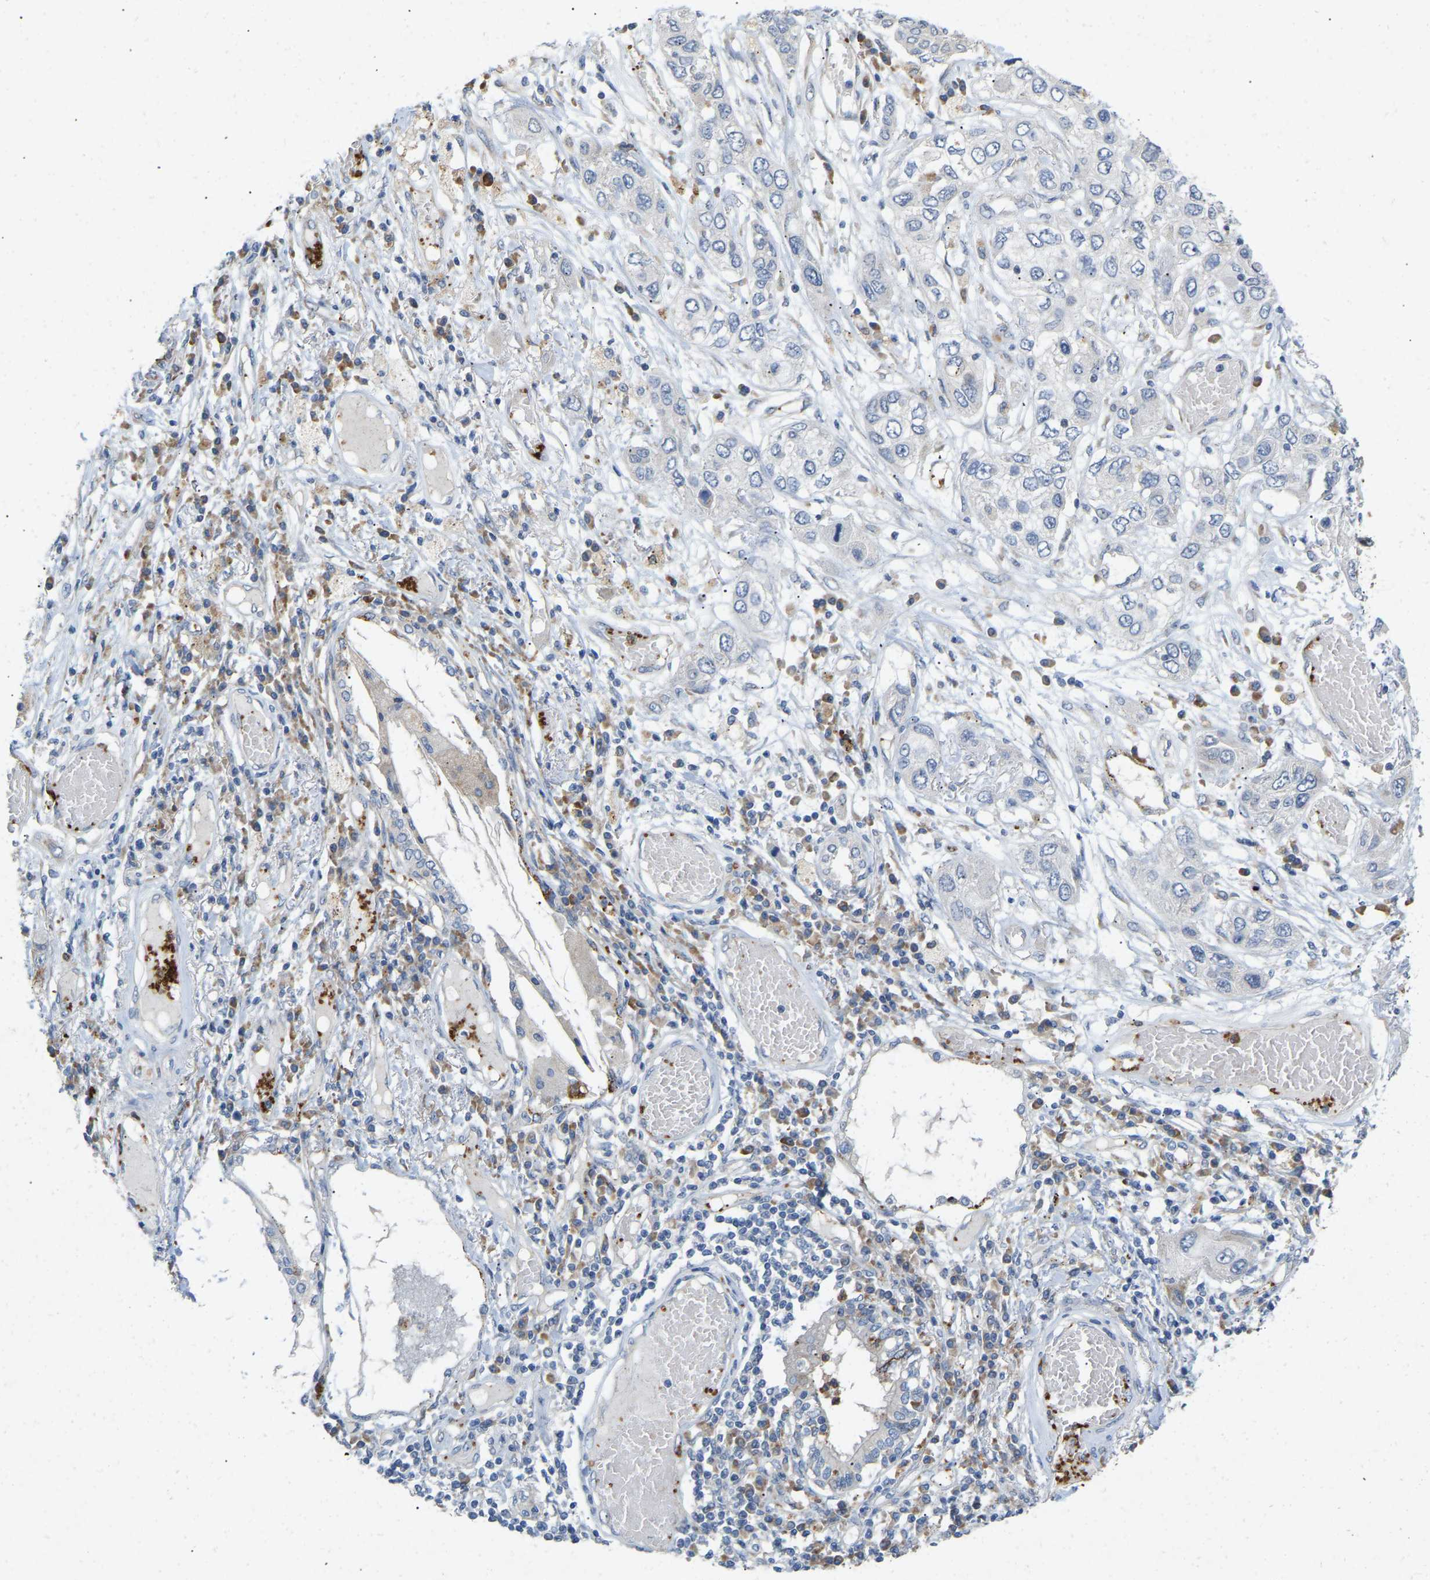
{"staining": {"intensity": "negative", "quantity": "none", "location": "none"}, "tissue": "lung cancer", "cell_type": "Tumor cells", "image_type": "cancer", "snomed": [{"axis": "morphology", "description": "Squamous cell carcinoma, NOS"}, {"axis": "topography", "description": "Lung"}], "caption": "Tumor cells show no significant staining in lung cancer.", "gene": "RHEB", "patient": {"sex": "male", "age": 71}}